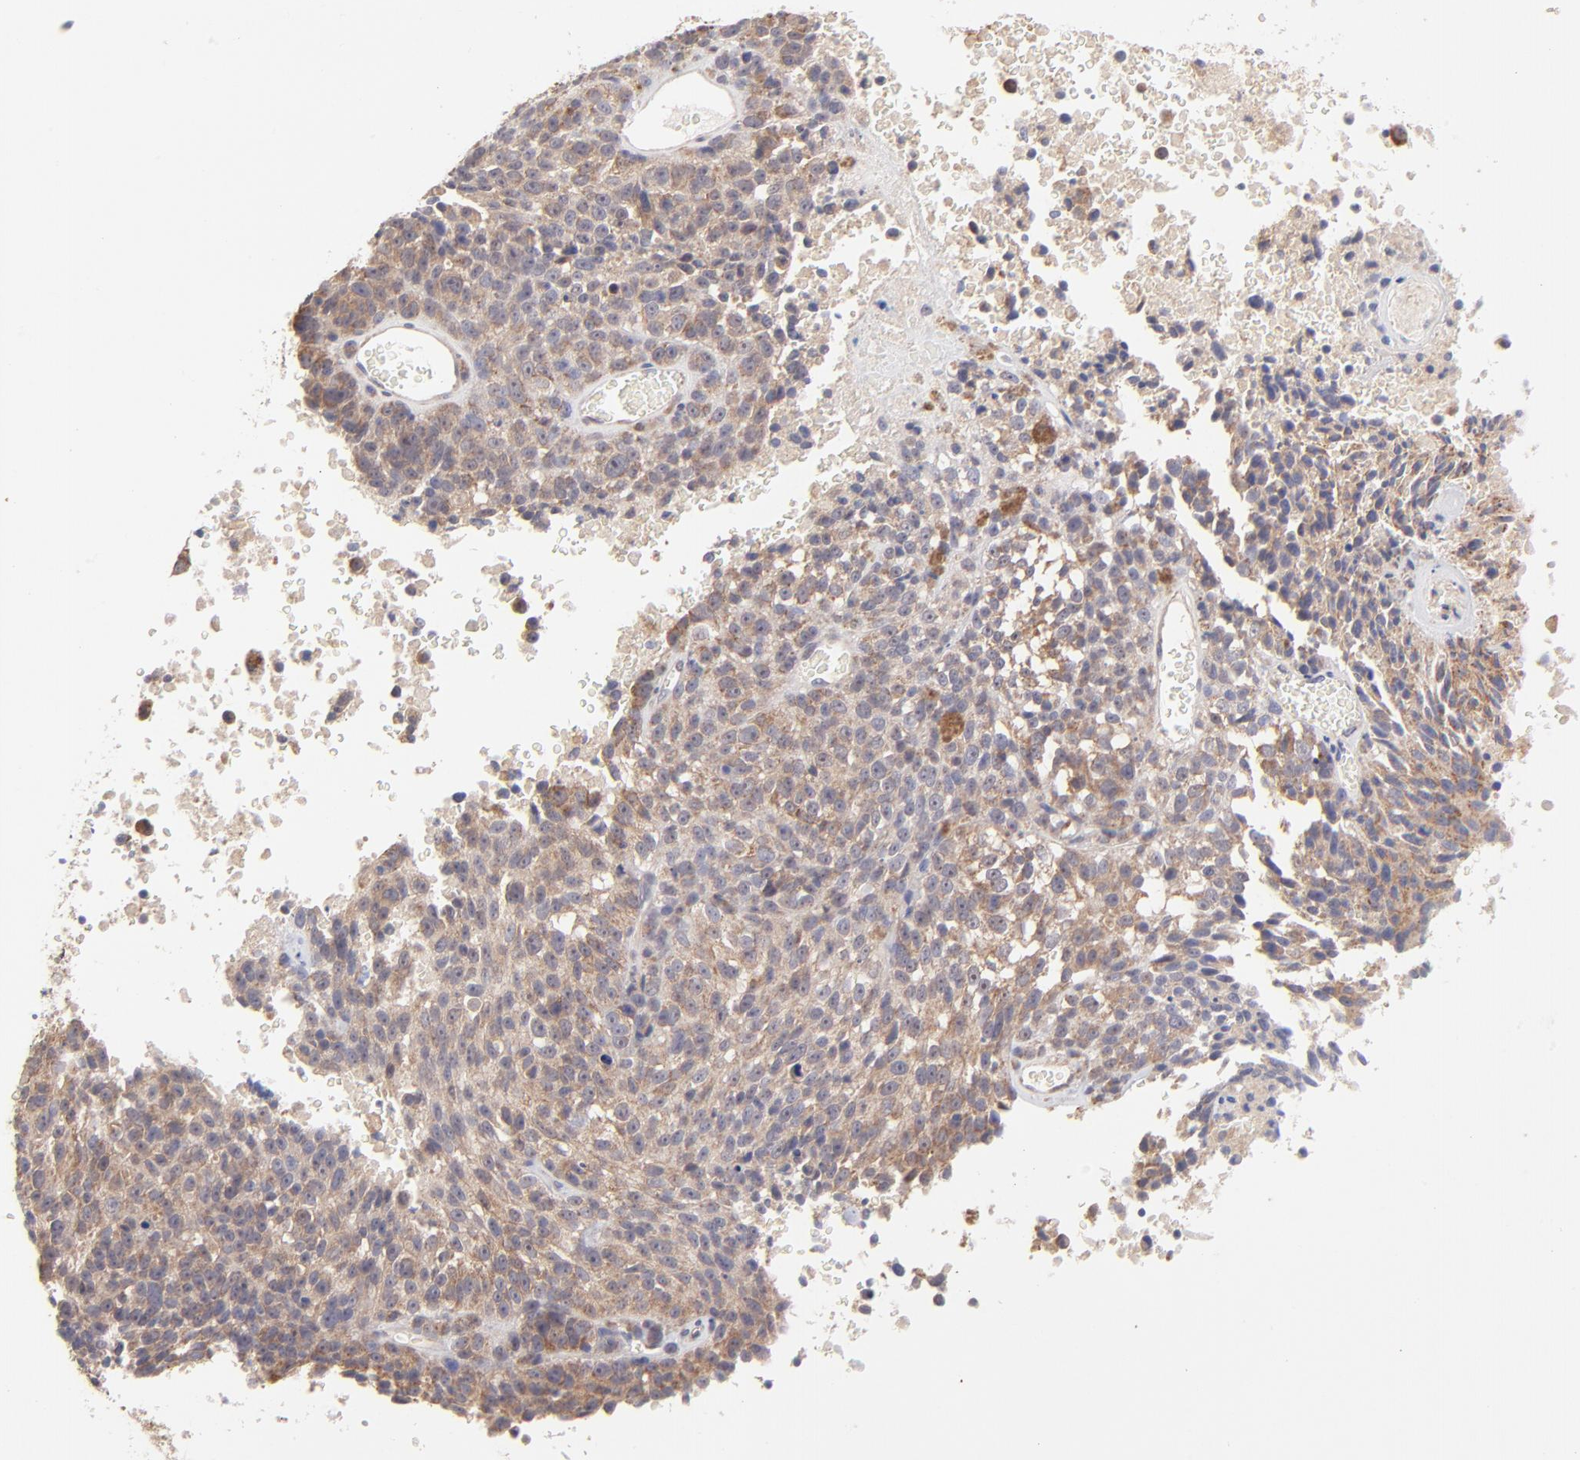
{"staining": {"intensity": "moderate", "quantity": ">75%", "location": "cytoplasmic/membranous"}, "tissue": "melanoma", "cell_type": "Tumor cells", "image_type": "cancer", "snomed": [{"axis": "morphology", "description": "Malignant melanoma, Metastatic site"}, {"axis": "topography", "description": "Cerebral cortex"}], "caption": "Malignant melanoma (metastatic site) tissue reveals moderate cytoplasmic/membranous expression in about >75% of tumor cells", "gene": "UBE2H", "patient": {"sex": "female", "age": 52}}